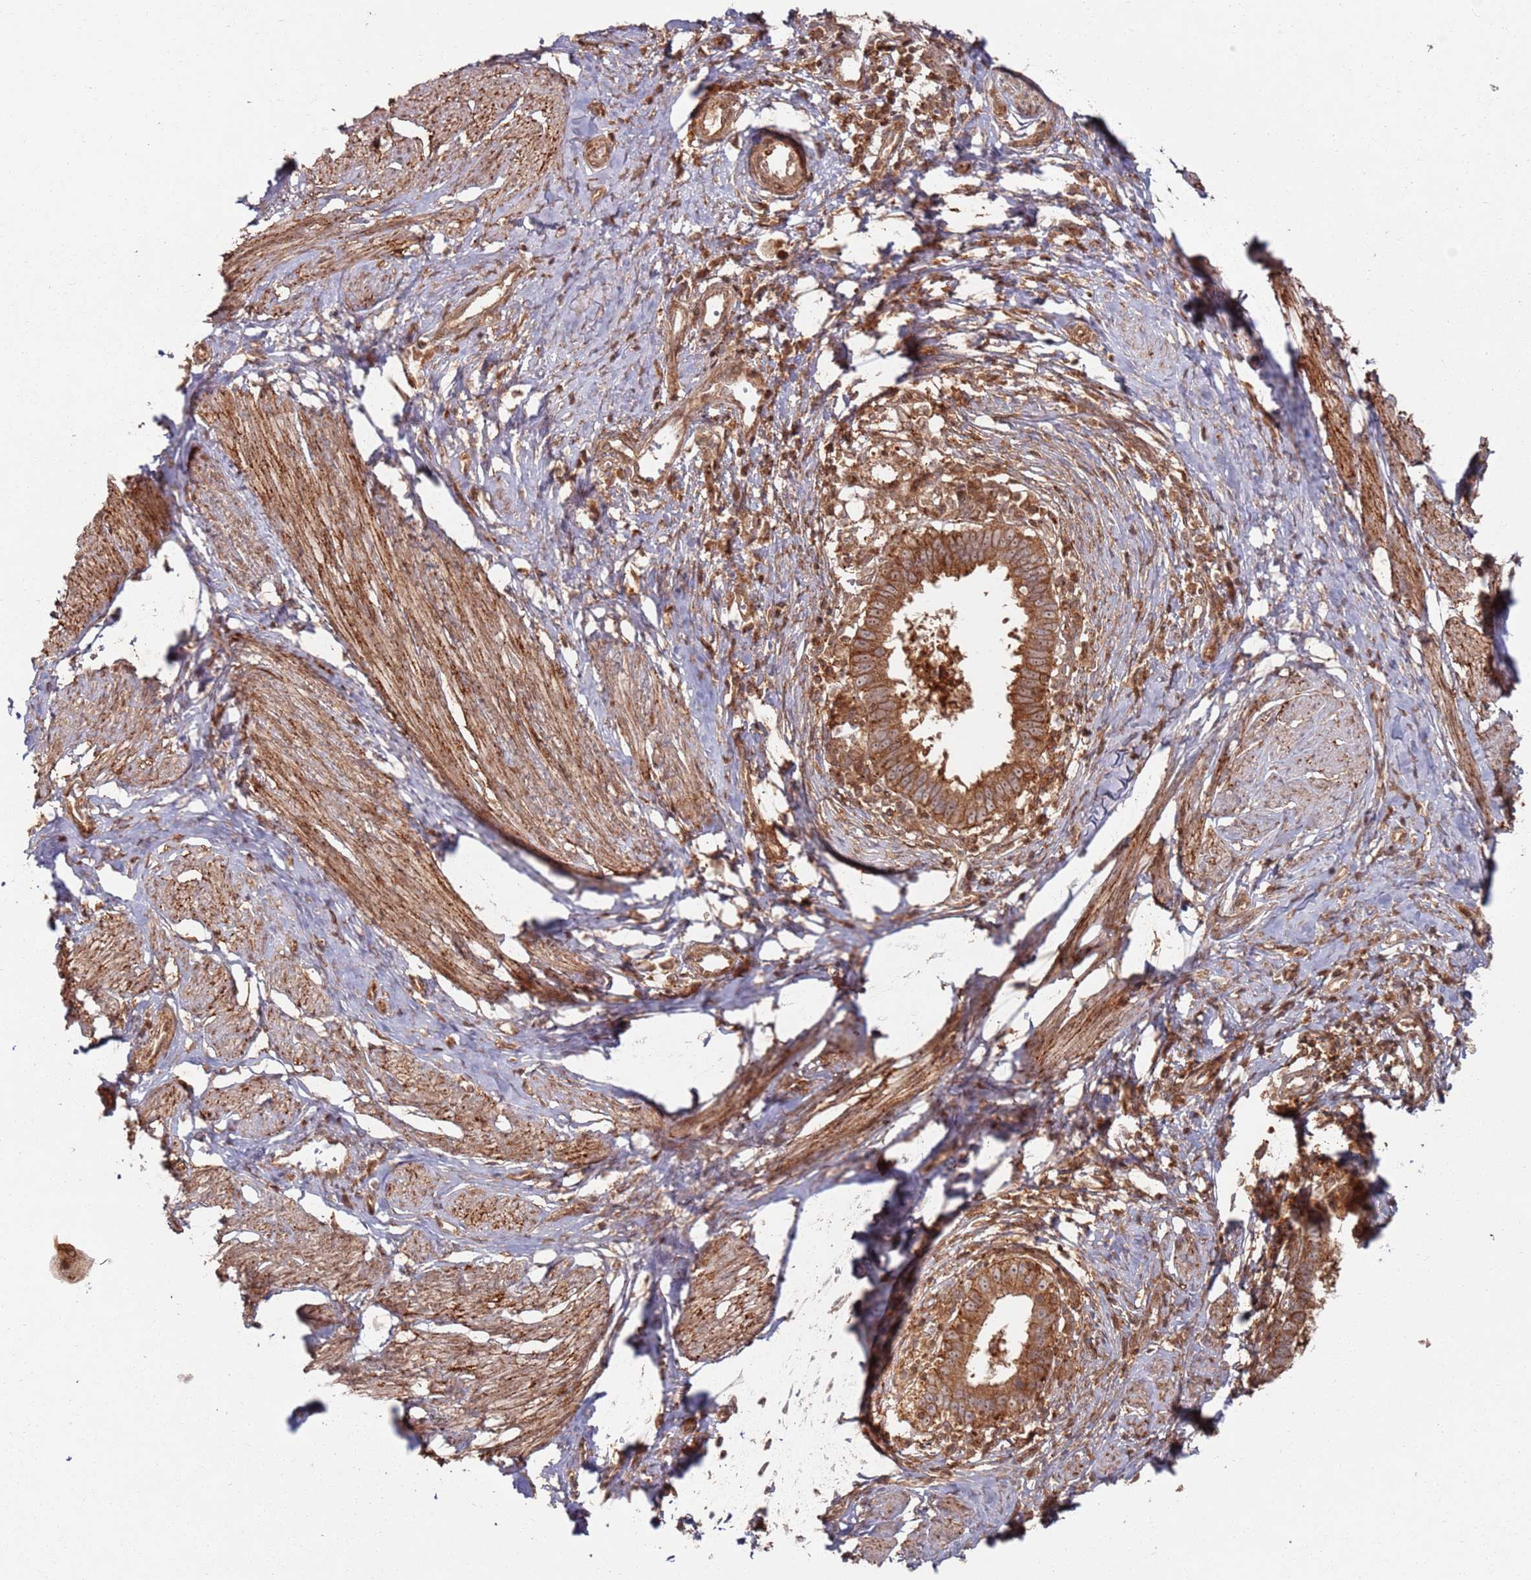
{"staining": {"intensity": "moderate", "quantity": ">75%", "location": "cytoplasmic/membranous"}, "tissue": "cervical cancer", "cell_type": "Tumor cells", "image_type": "cancer", "snomed": [{"axis": "morphology", "description": "Adenocarcinoma, NOS"}, {"axis": "topography", "description": "Cervix"}], "caption": "An IHC image of tumor tissue is shown. Protein staining in brown shows moderate cytoplasmic/membranous positivity in cervical adenocarcinoma within tumor cells.", "gene": "PIH1D1", "patient": {"sex": "female", "age": 36}}